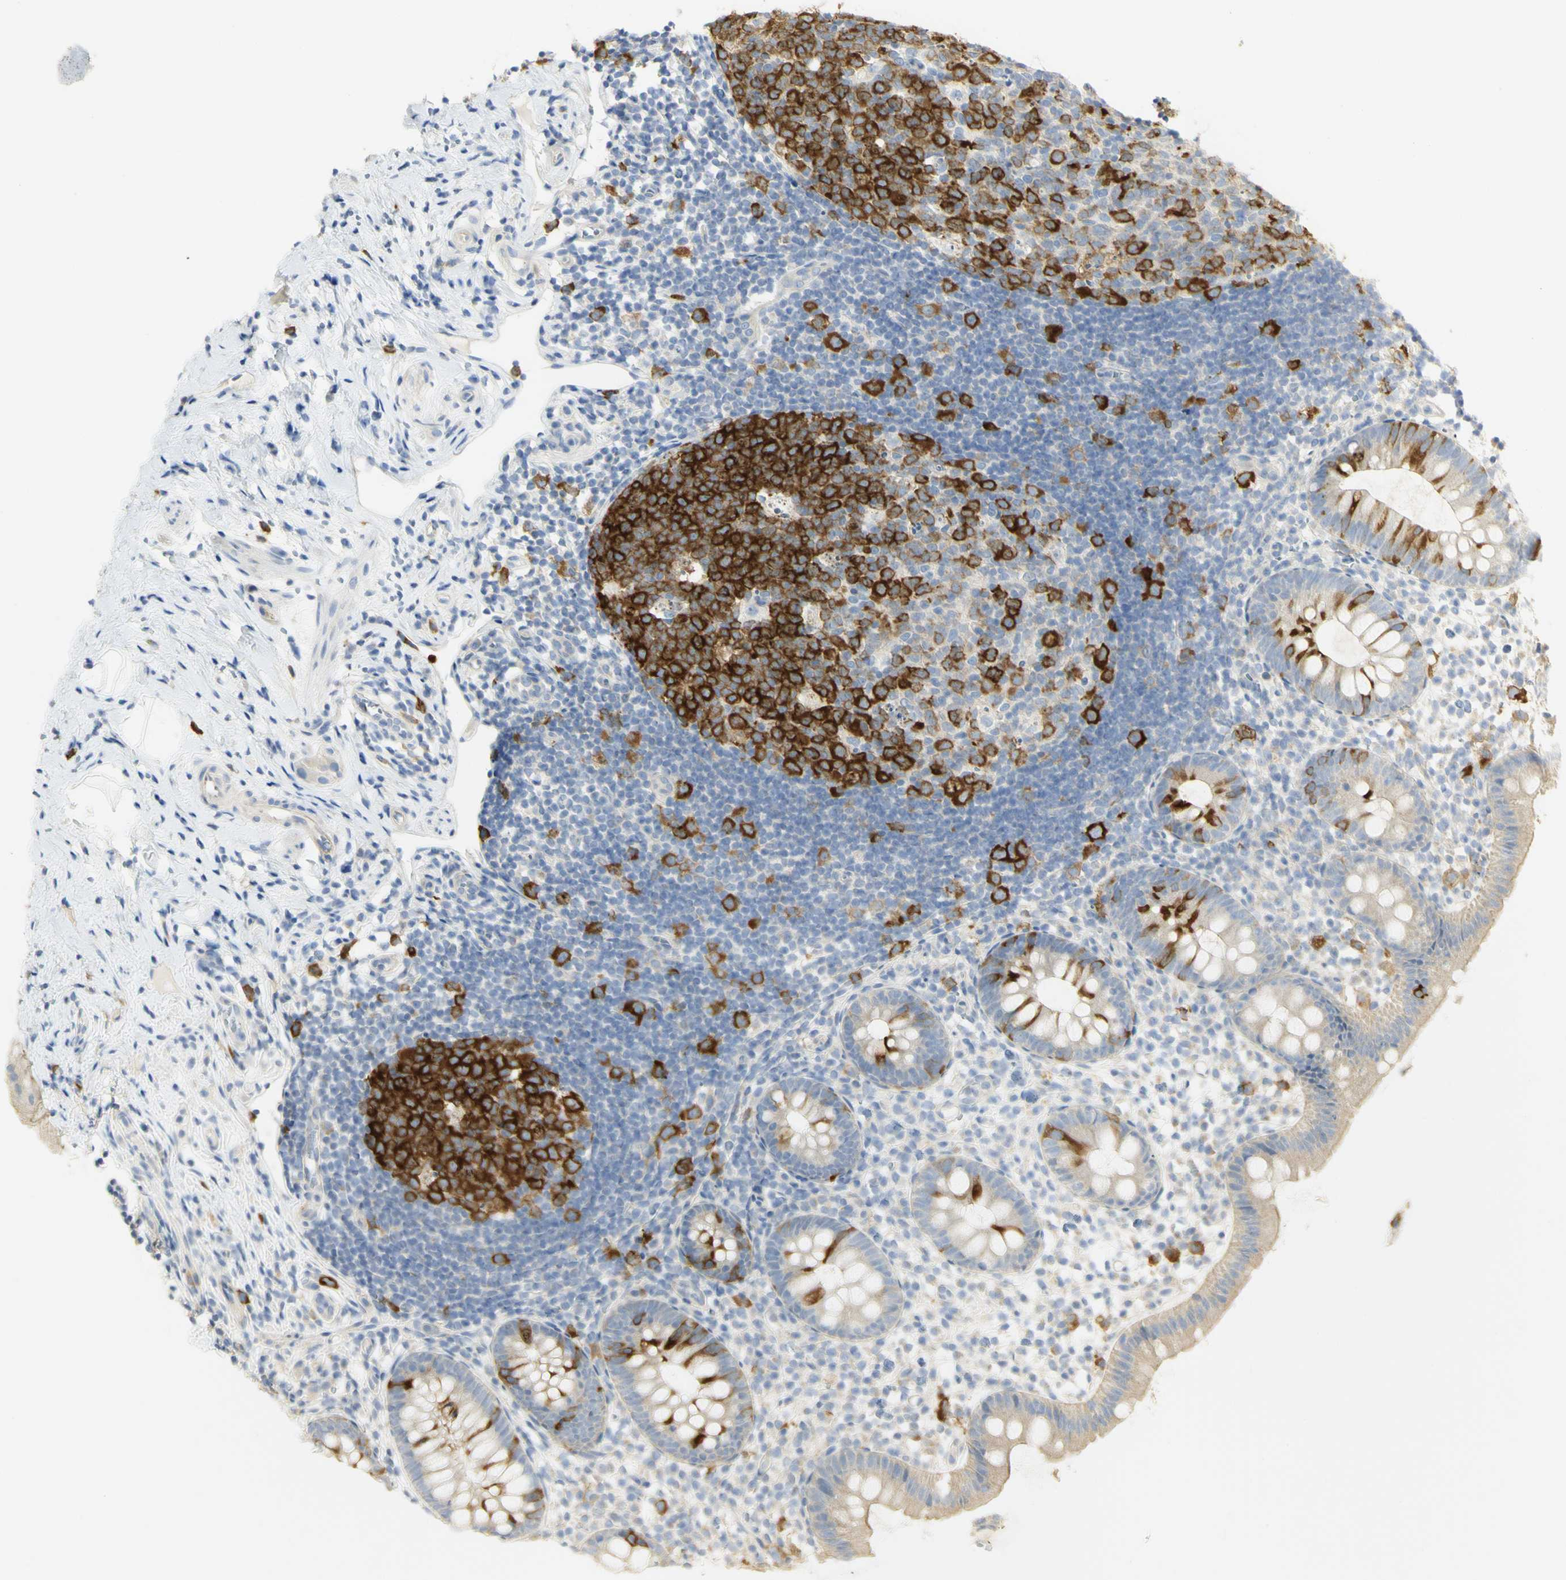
{"staining": {"intensity": "strong", "quantity": "<25%", "location": "cytoplasmic/membranous"}, "tissue": "appendix", "cell_type": "Glandular cells", "image_type": "normal", "snomed": [{"axis": "morphology", "description": "Normal tissue, NOS"}, {"axis": "topography", "description": "Appendix"}], "caption": "Immunohistochemistry (DAB) staining of benign appendix displays strong cytoplasmic/membranous protein expression in about <25% of glandular cells. Ihc stains the protein in brown and the nuclei are stained blue.", "gene": "KIF11", "patient": {"sex": "female", "age": 20}}